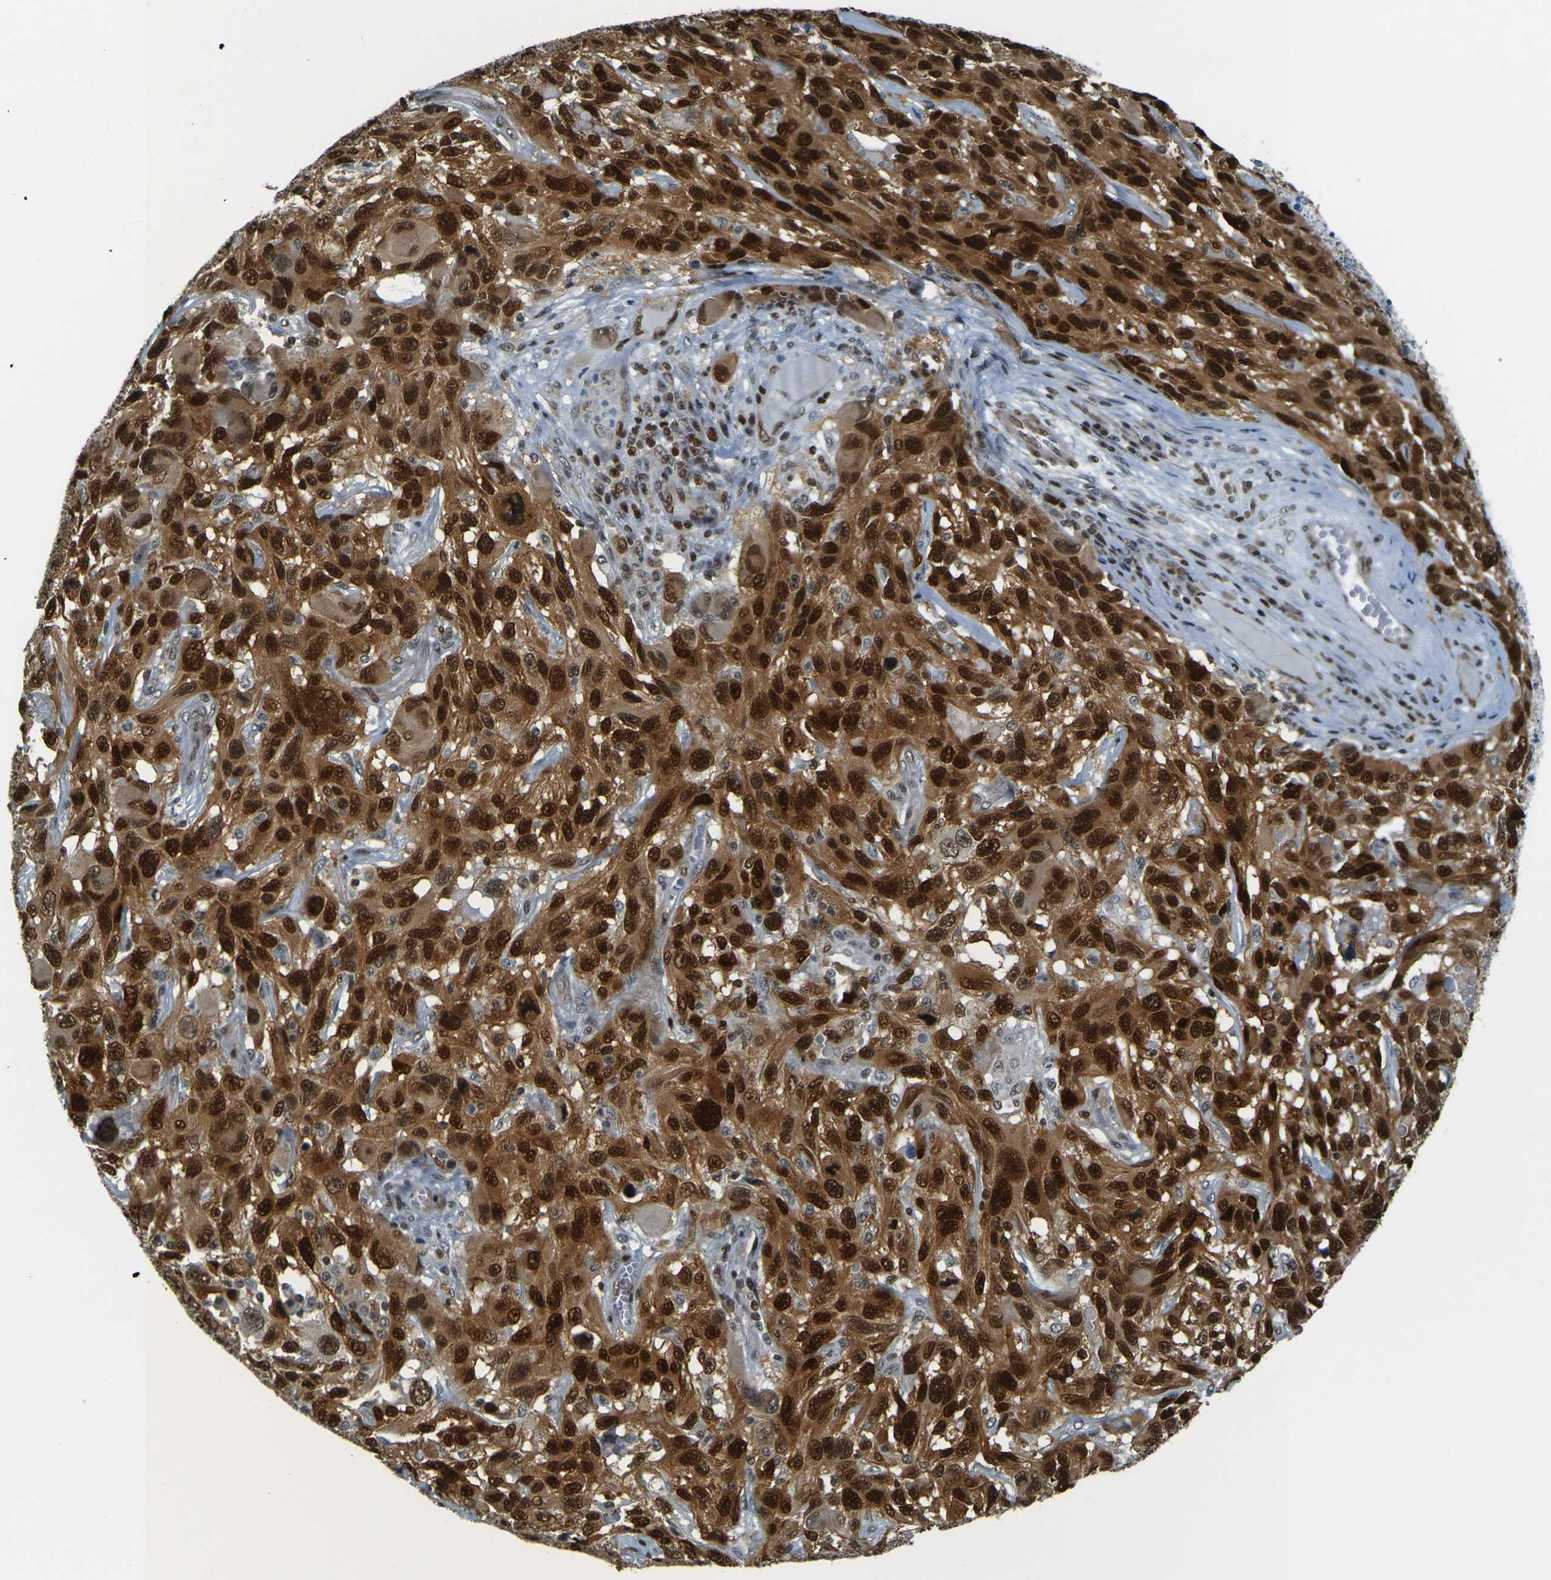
{"staining": {"intensity": "strong", "quantity": ">75%", "location": "cytoplasmic/membranous,nuclear"}, "tissue": "melanoma", "cell_type": "Tumor cells", "image_type": "cancer", "snomed": [{"axis": "morphology", "description": "Malignant melanoma, NOS"}, {"axis": "topography", "description": "Skin"}], "caption": "This image reveals IHC staining of malignant melanoma, with high strong cytoplasmic/membranous and nuclear expression in approximately >75% of tumor cells.", "gene": "NHEJ1", "patient": {"sex": "male", "age": 53}}